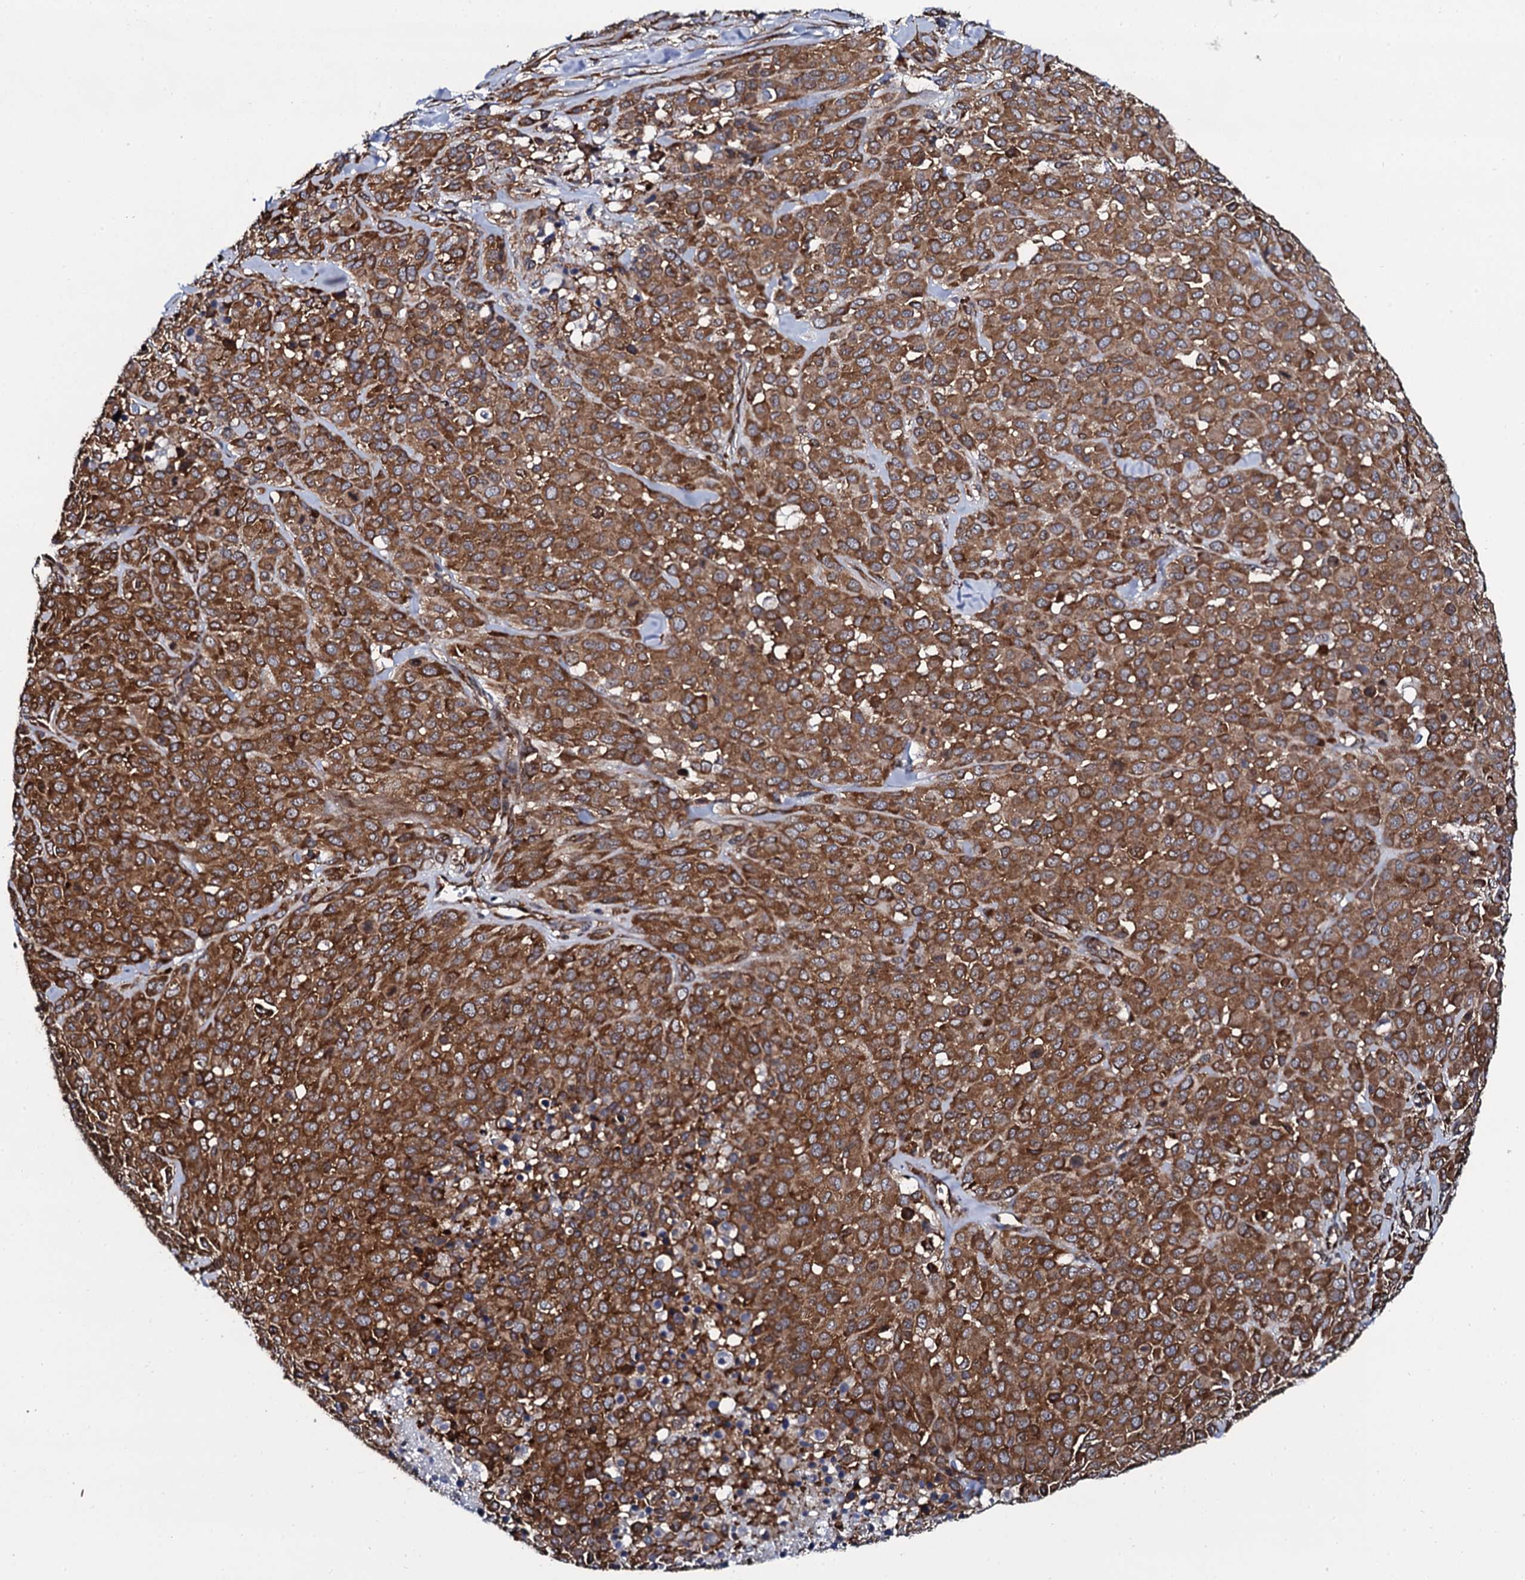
{"staining": {"intensity": "moderate", "quantity": ">75%", "location": "cytoplasmic/membranous"}, "tissue": "melanoma", "cell_type": "Tumor cells", "image_type": "cancer", "snomed": [{"axis": "morphology", "description": "Malignant melanoma, Metastatic site"}, {"axis": "topography", "description": "Skin"}], "caption": "Protein staining reveals moderate cytoplasmic/membranous expression in approximately >75% of tumor cells in melanoma.", "gene": "SPTY2D1", "patient": {"sex": "female", "age": 81}}